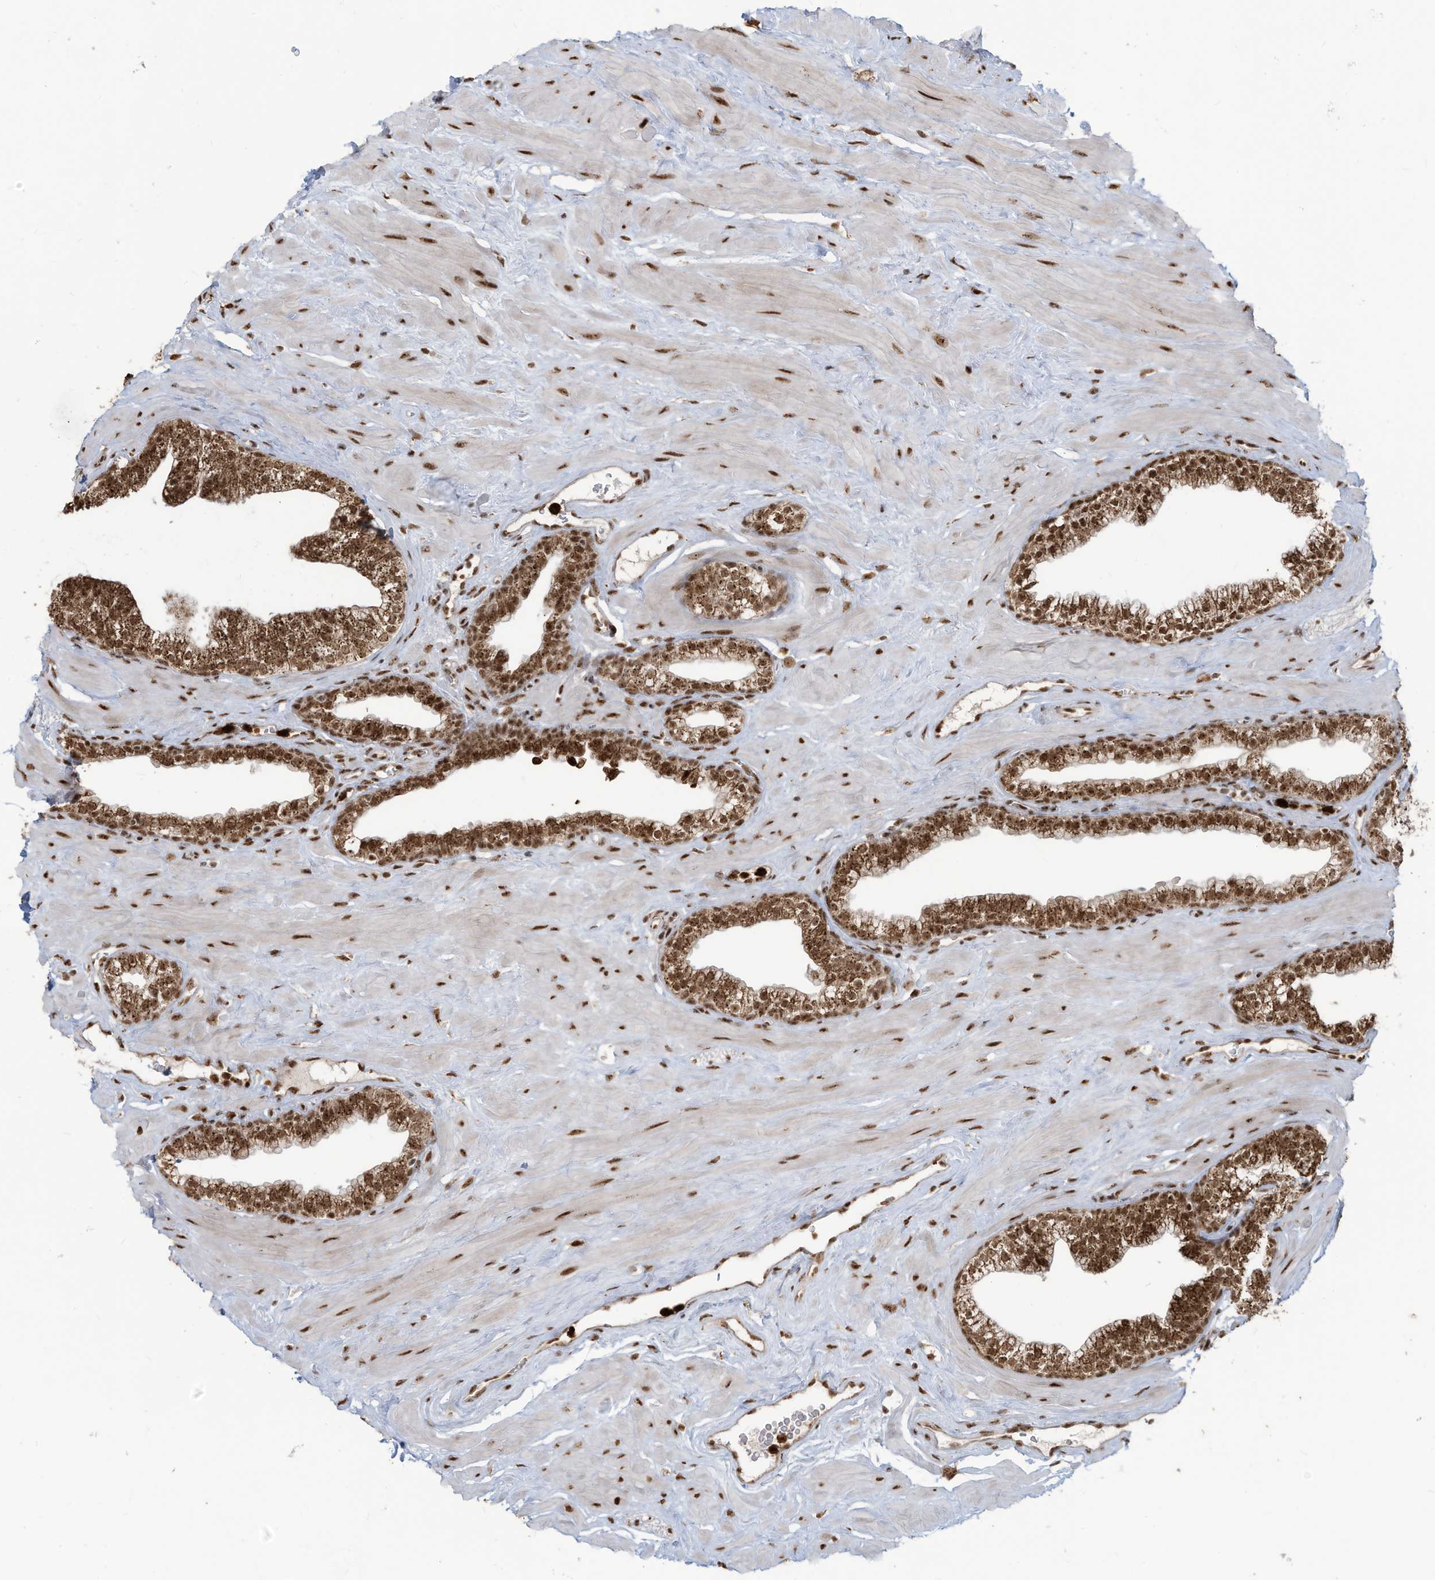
{"staining": {"intensity": "strong", "quantity": ">75%", "location": "cytoplasmic/membranous,nuclear"}, "tissue": "prostate", "cell_type": "Glandular cells", "image_type": "normal", "snomed": [{"axis": "morphology", "description": "Normal tissue, NOS"}, {"axis": "morphology", "description": "Urothelial carcinoma, Low grade"}, {"axis": "topography", "description": "Urinary bladder"}, {"axis": "topography", "description": "Prostate"}], "caption": "Immunohistochemical staining of normal human prostate reveals >75% levels of strong cytoplasmic/membranous,nuclear protein expression in about >75% of glandular cells.", "gene": "LBH", "patient": {"sex": "male", "age": 60}}